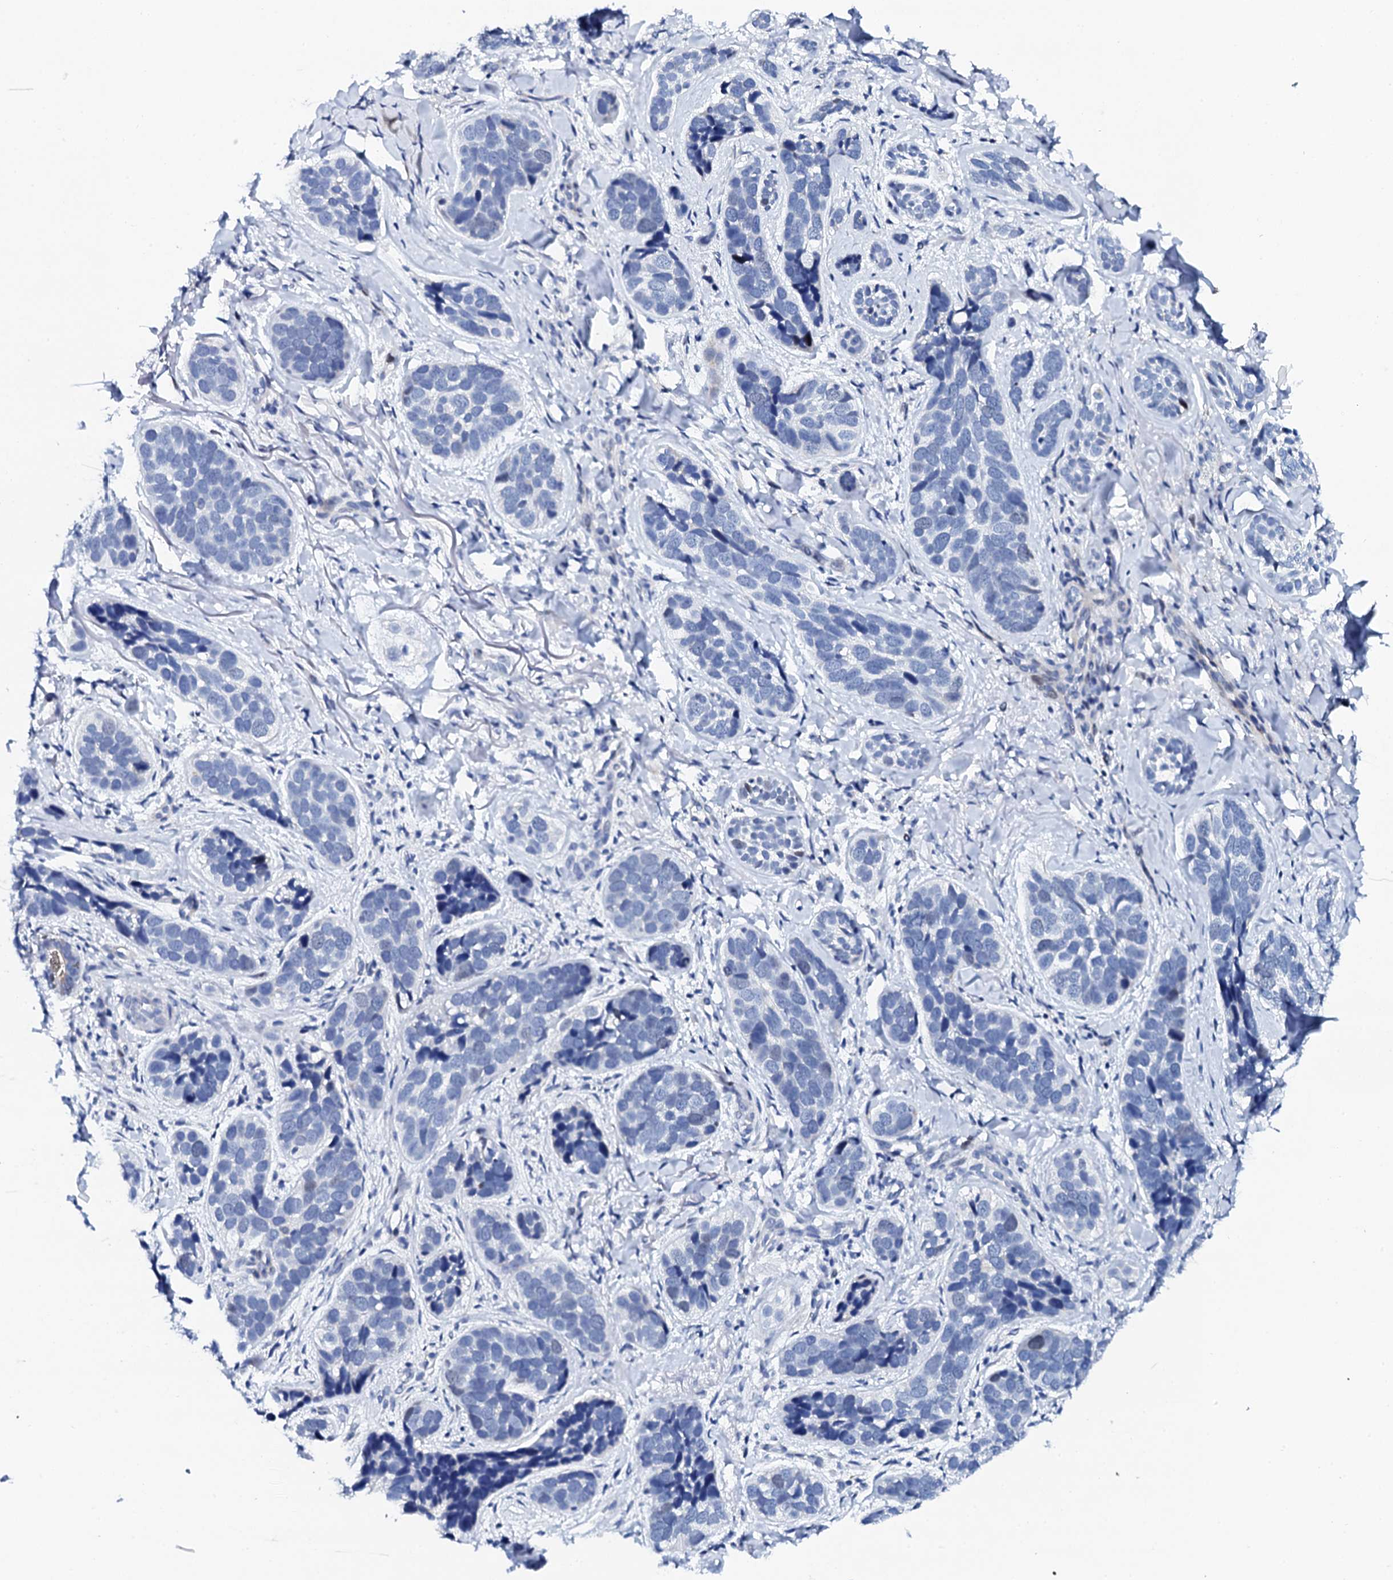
{"staining": {"intensity": "negative", "quantity": "none", "location": "none"}, "tissue": "skin cancer", "cell_type": "Tumor cells", "image_type": "cancer", "snomed": [{"axis": "morphology", "description": "Basal cell carcinoma"}, {"axis": "topography", "description": "Skin"}], "caption": "This is a photomicrograph of IHC staining of basal cell carcinoma (skin), which shows no positivity in tumor cells. The staining is performed using DAB (3,3'-diaminobenzidine) brown chromogen with nuclei counter-stained in using hematoxylin.", "gene": "NUDT13", "patient": {"sex": "male", "age": 71}}